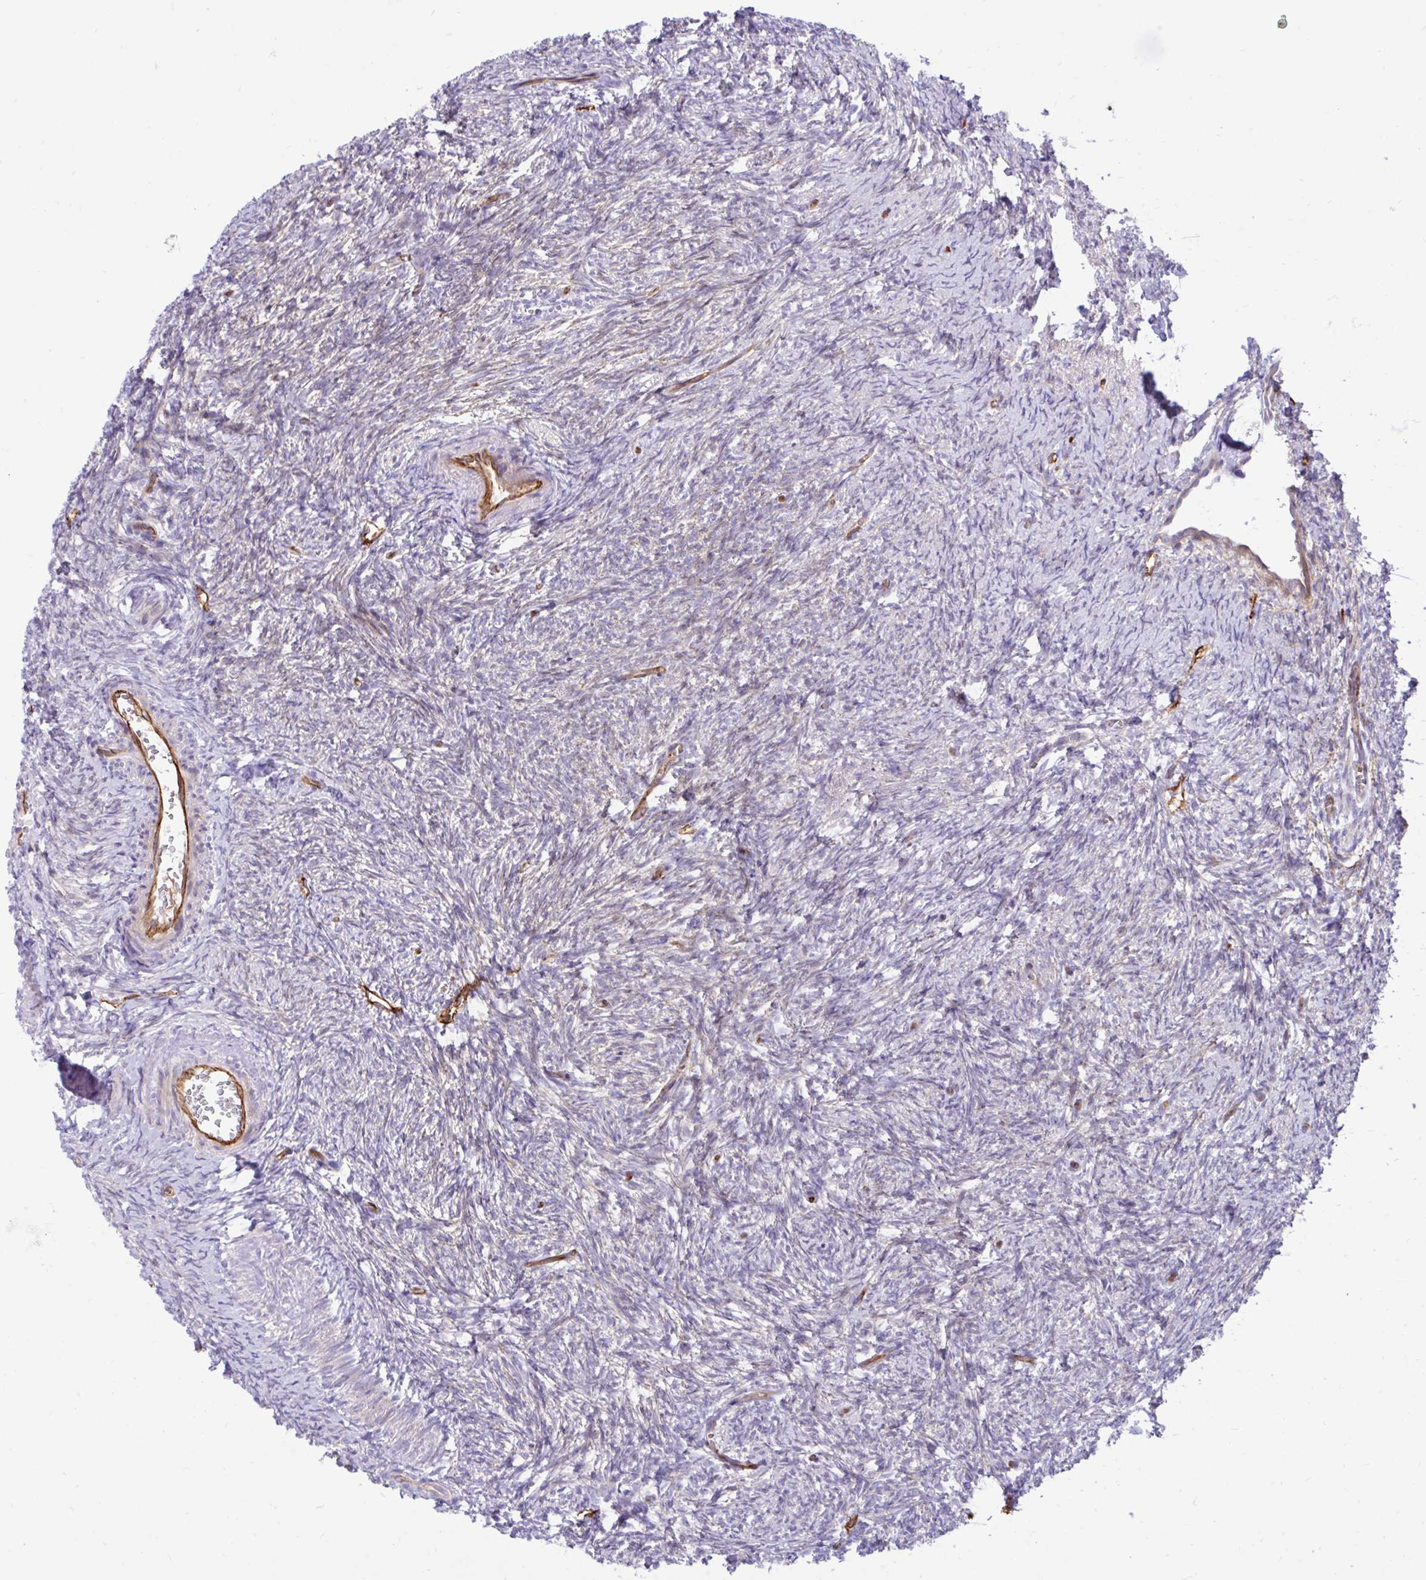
{"staining": {"intensity": "weak", "quantity": "25%-75%", "location": "cytoplasmic/membranous"}, "tissue": "ovary", "cell_type": "Follicle cells", "image_type": "normal", "snomed": [{"axis": "morphology", "description": "Normal tissue, NOS"}, {"axis": "topography", "description": "Ovary"}], "caption": "Ovary stained for a protein (brown) exhibits weak cytoplasmic/membranous positive expression in about 25%-75% of follicle cells.", "gene": "ESPNL", "patient": {"sex": "female", "age": 41}}